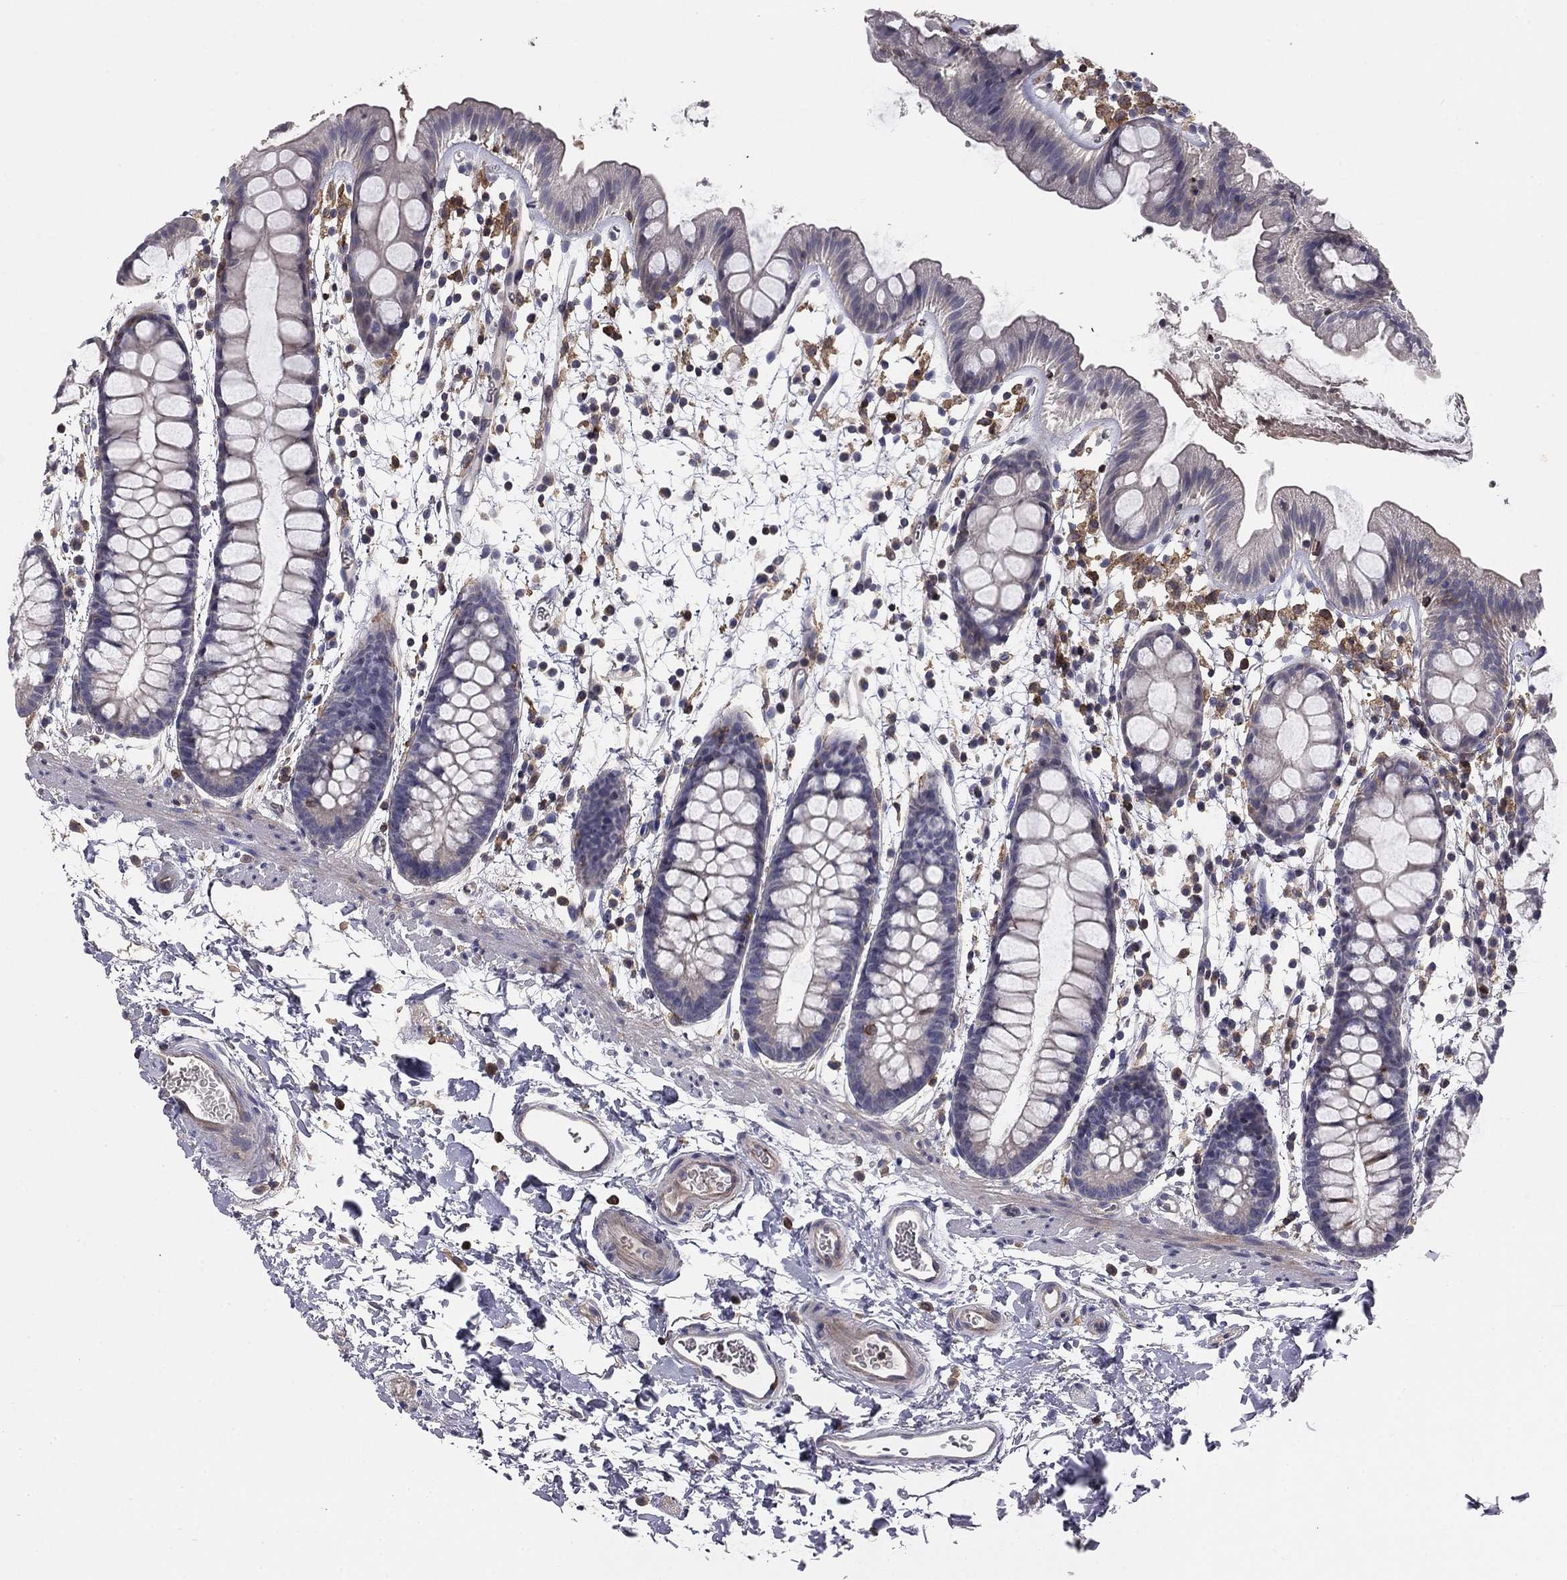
{"staining": {"intensity": "negative", "quantity": "none", "location": "none"}, "tissue": "rectum", "cell_type": "Glandular cells", "image_type": "normal", "snomed": [{"axis": "morphology", "description": "Normal tissue, NOS"}, {"axis": "topography", "description": "Rectum"}], "caption": "This is a image of immunohistochemistry staining of benign rectum, which shows no positivity in glandular cells. (DAB immunohistochemistry visualized using brightfield microscopy, high magnification).", "gene": "PLCB2", "patient": {"sex": "male", "age": 57}}